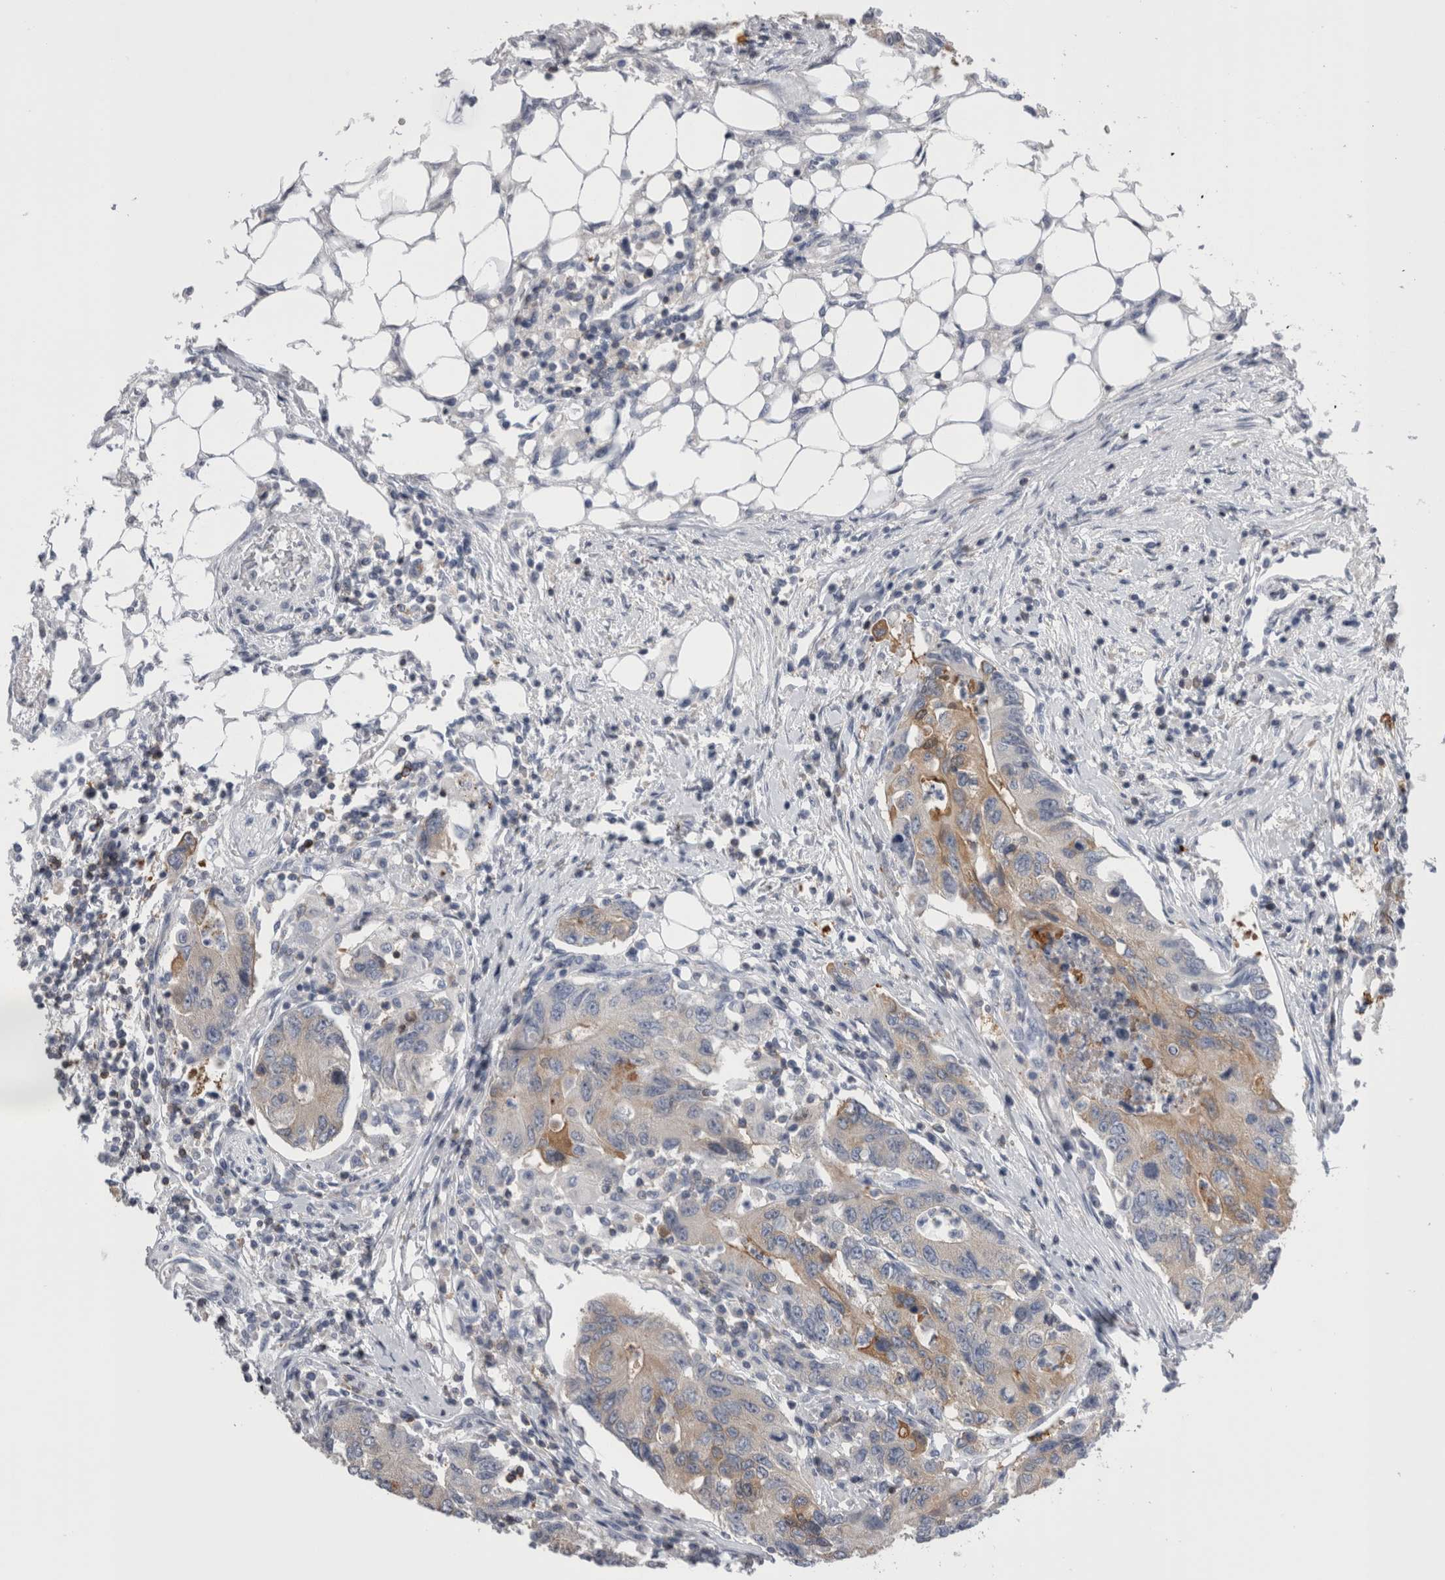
{"staining": {"intensity": "weak", "quantity": "25%-75%", "location": "cytoplasmic/membranous"}, "tissue": "colorectal cancer", "cell_type": "Tumor cells", "image_type": "cancer", "snomed": [{"axis": "morphology", "description": "Adenocarcinoma, NOS"}, {"axis": "topography", "description": "Colon"}], "caption": "Approximately 25%-75% of tumor cells in human adenocarcinoma (colorectal) demonstrate weak cytoplasmic/membranous protein expression as visualized by brown immunohistochemical staining.", "gene": "DCTN6", "patient": {"sex": "female", "age": 77}}